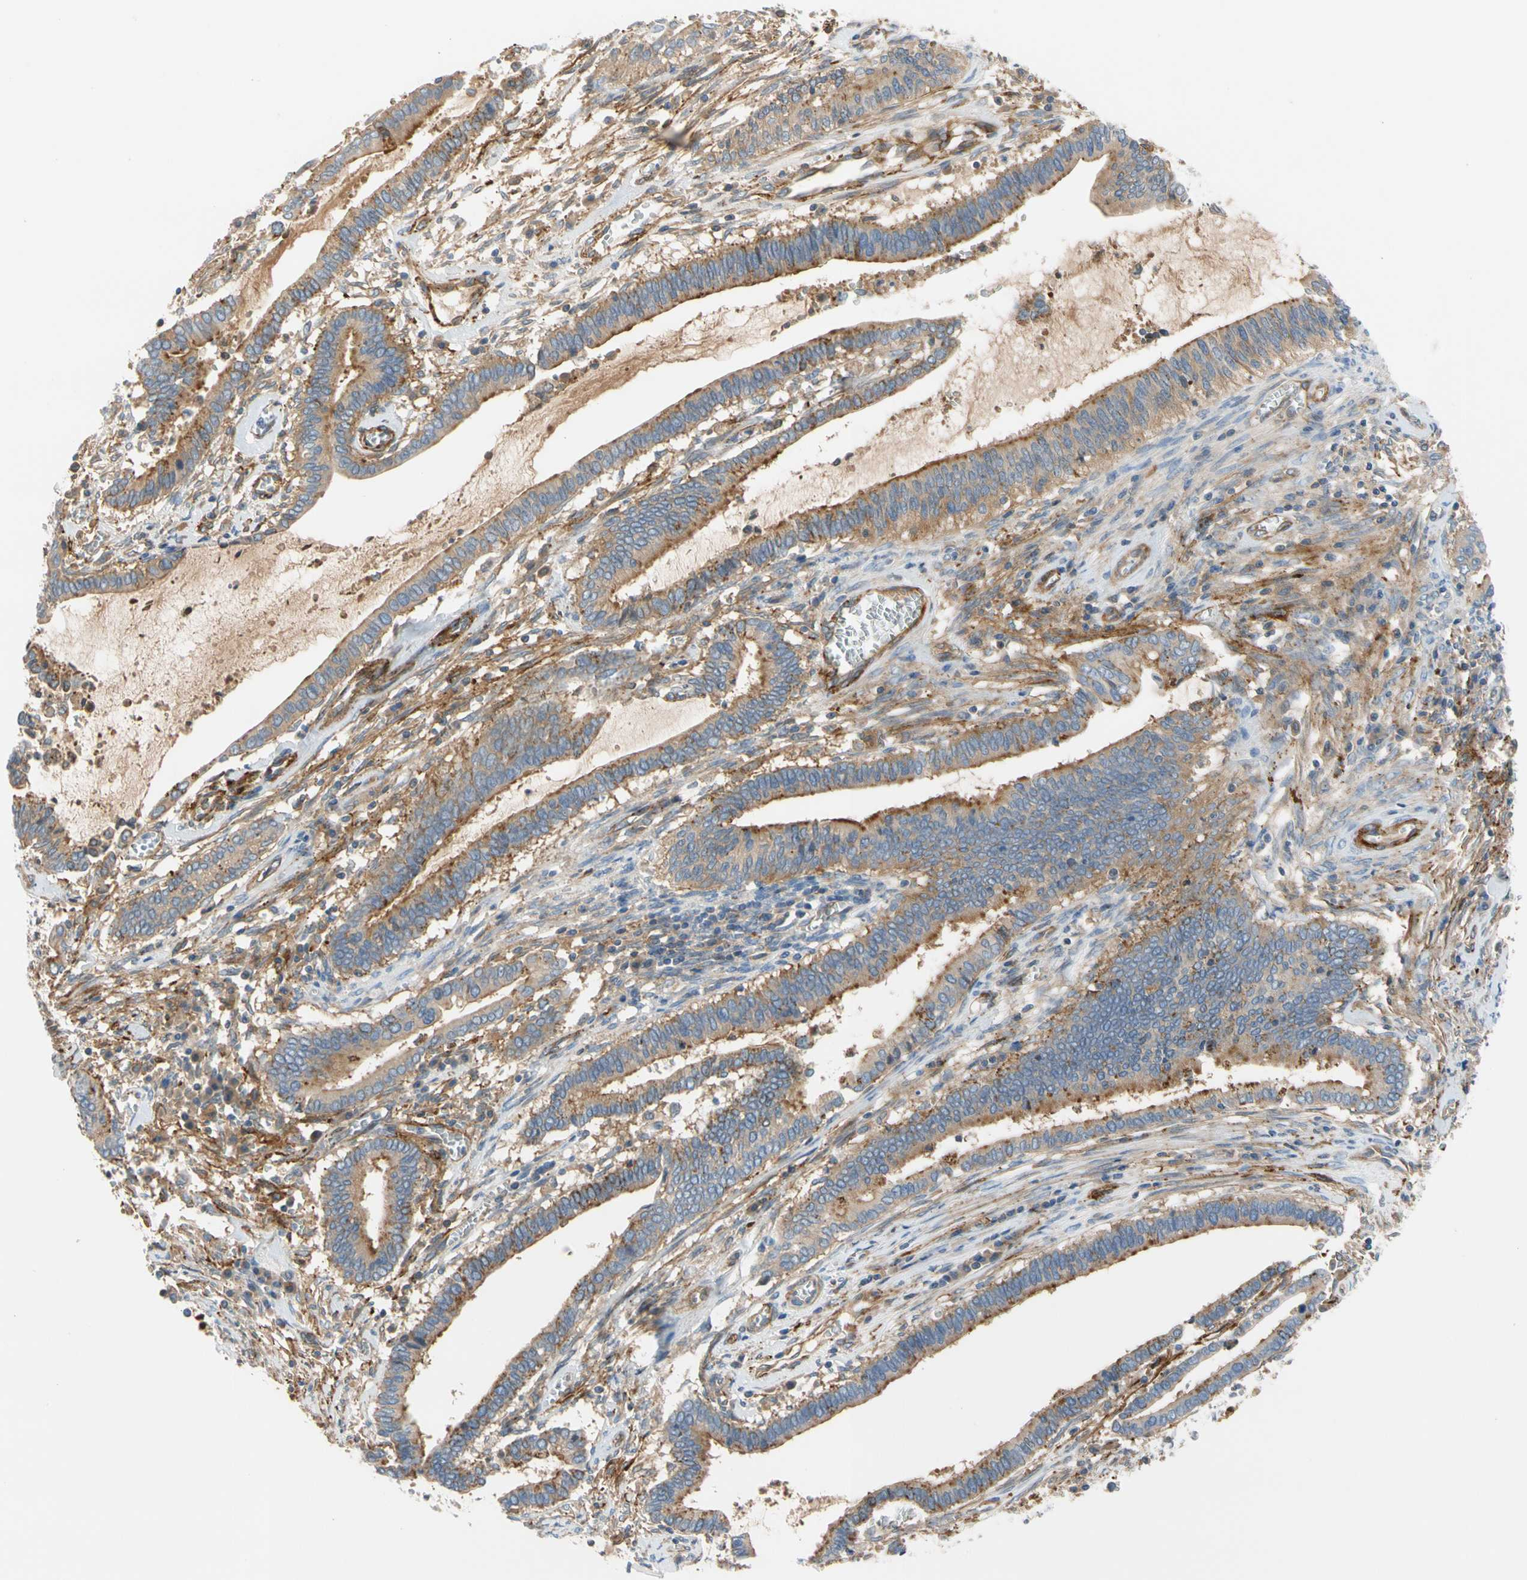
{"staining": {"intensity": "moderate", "quantity": "25%-75%", "location": "cytoplasmic/membranous"}, "tissue": "cervical cancer", "cell_type": "Tumor cells", "image_type": "cancer", "snomed": [{"axis": "morphology", "description": "Adenocarcinoma, NOS"}, {"axis": "topography", "description": "Cervix"}], "caption": "A micrograph of cervical cancer stained for a protein reveals moderate cytoplasmic/membranous brown staining in tumor cells.", "gene": "ENTREP3", "patient": {"sex": "female", "age": 44}}